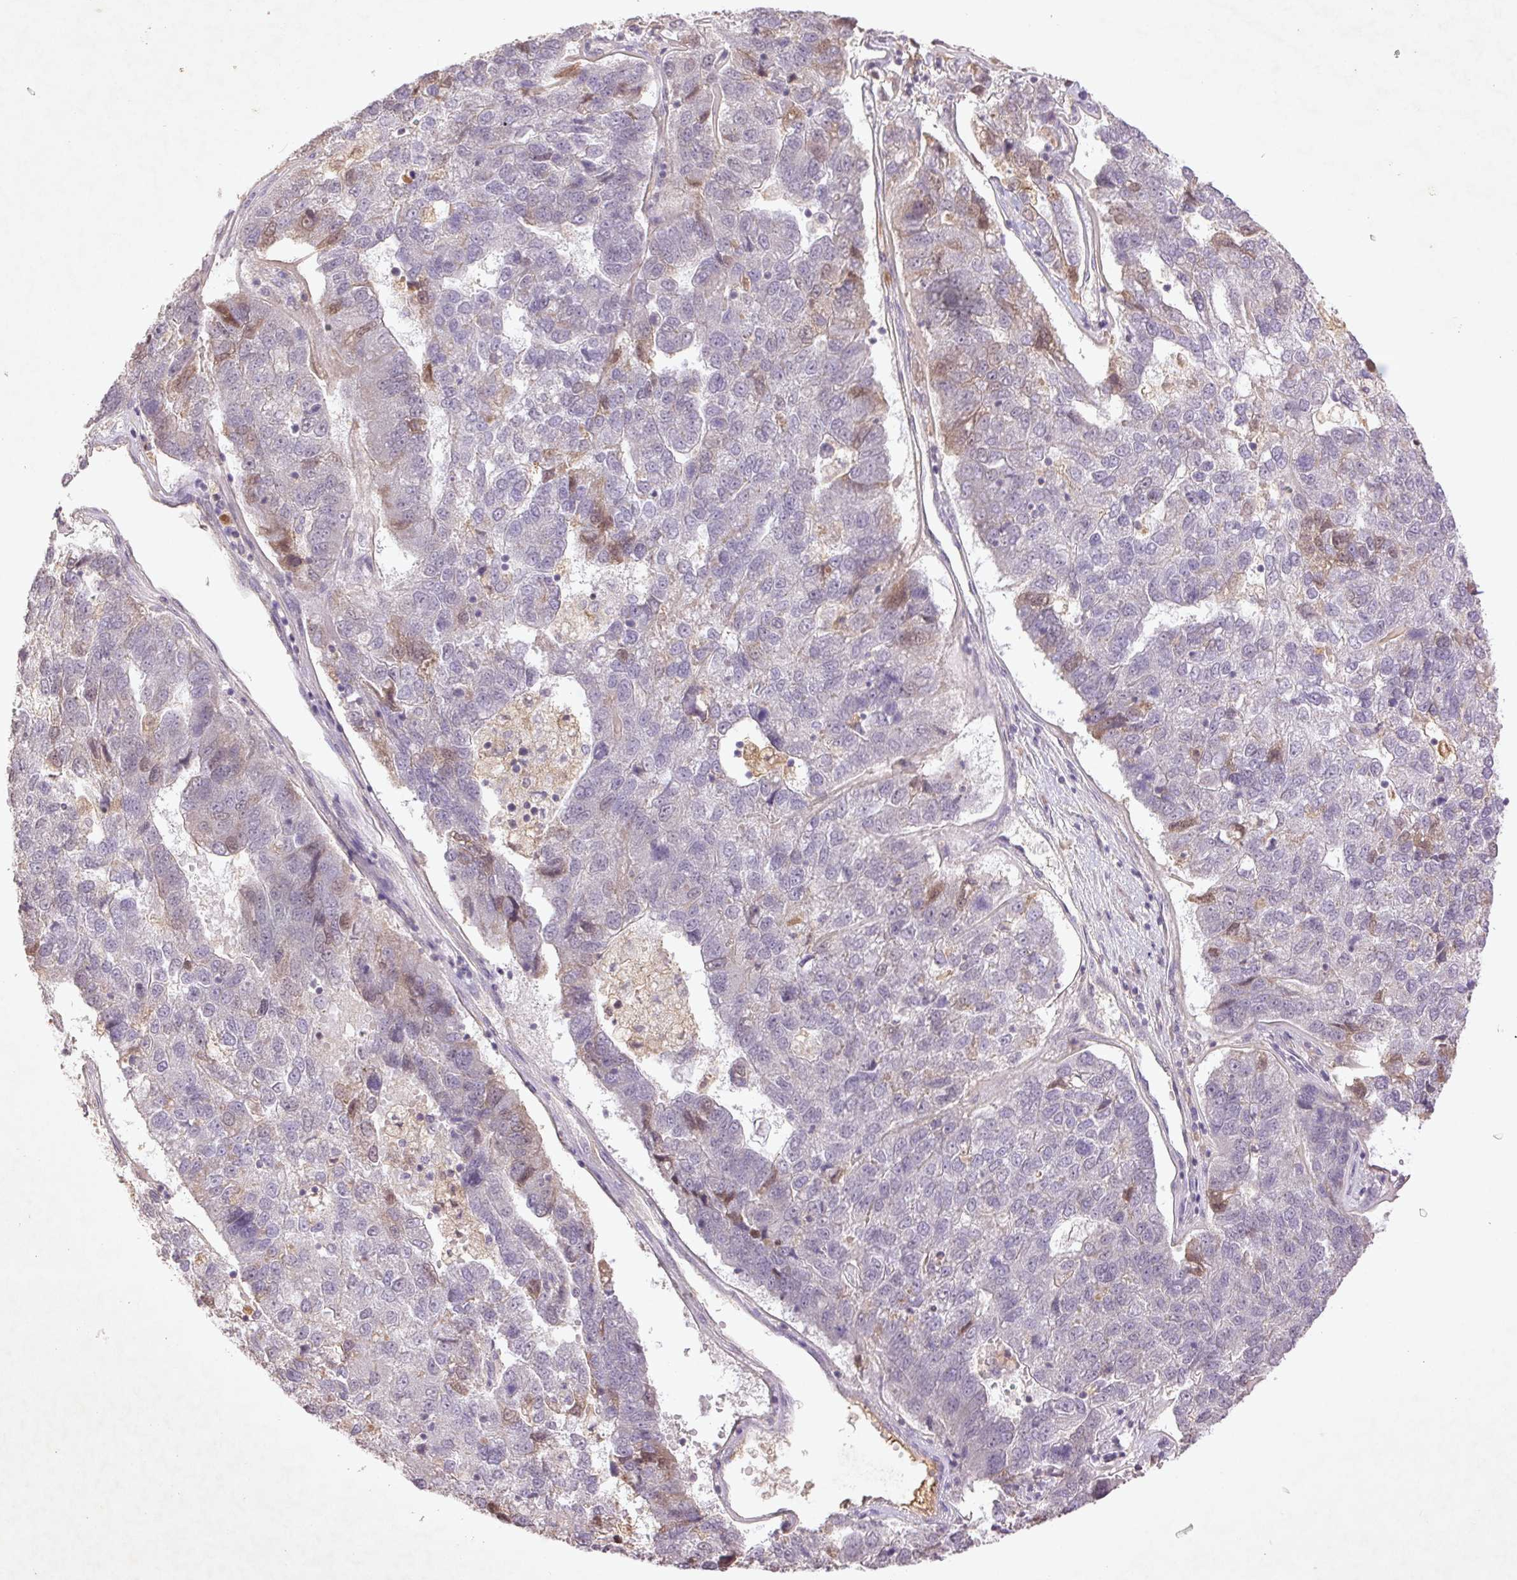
{"staining": {"intensity": "weak", "quantity": "<25%", "location": "nuclear"}, "tissue": "pancreatic cancer", "cell_type": "Tumor cells", "image_type": "cancer", "snomed": [{"axis": "morphology", "description": "Adenocarcinoma, NOS"}, {"axis": "topography", "description": "Pancreas"}], "caption": "The IHC photomicrograph has no significant staining in tumor cells of pancreatic cancer tissue.", "gene": "FAM168B", "patient": {"sex": "female", "age": 61}}